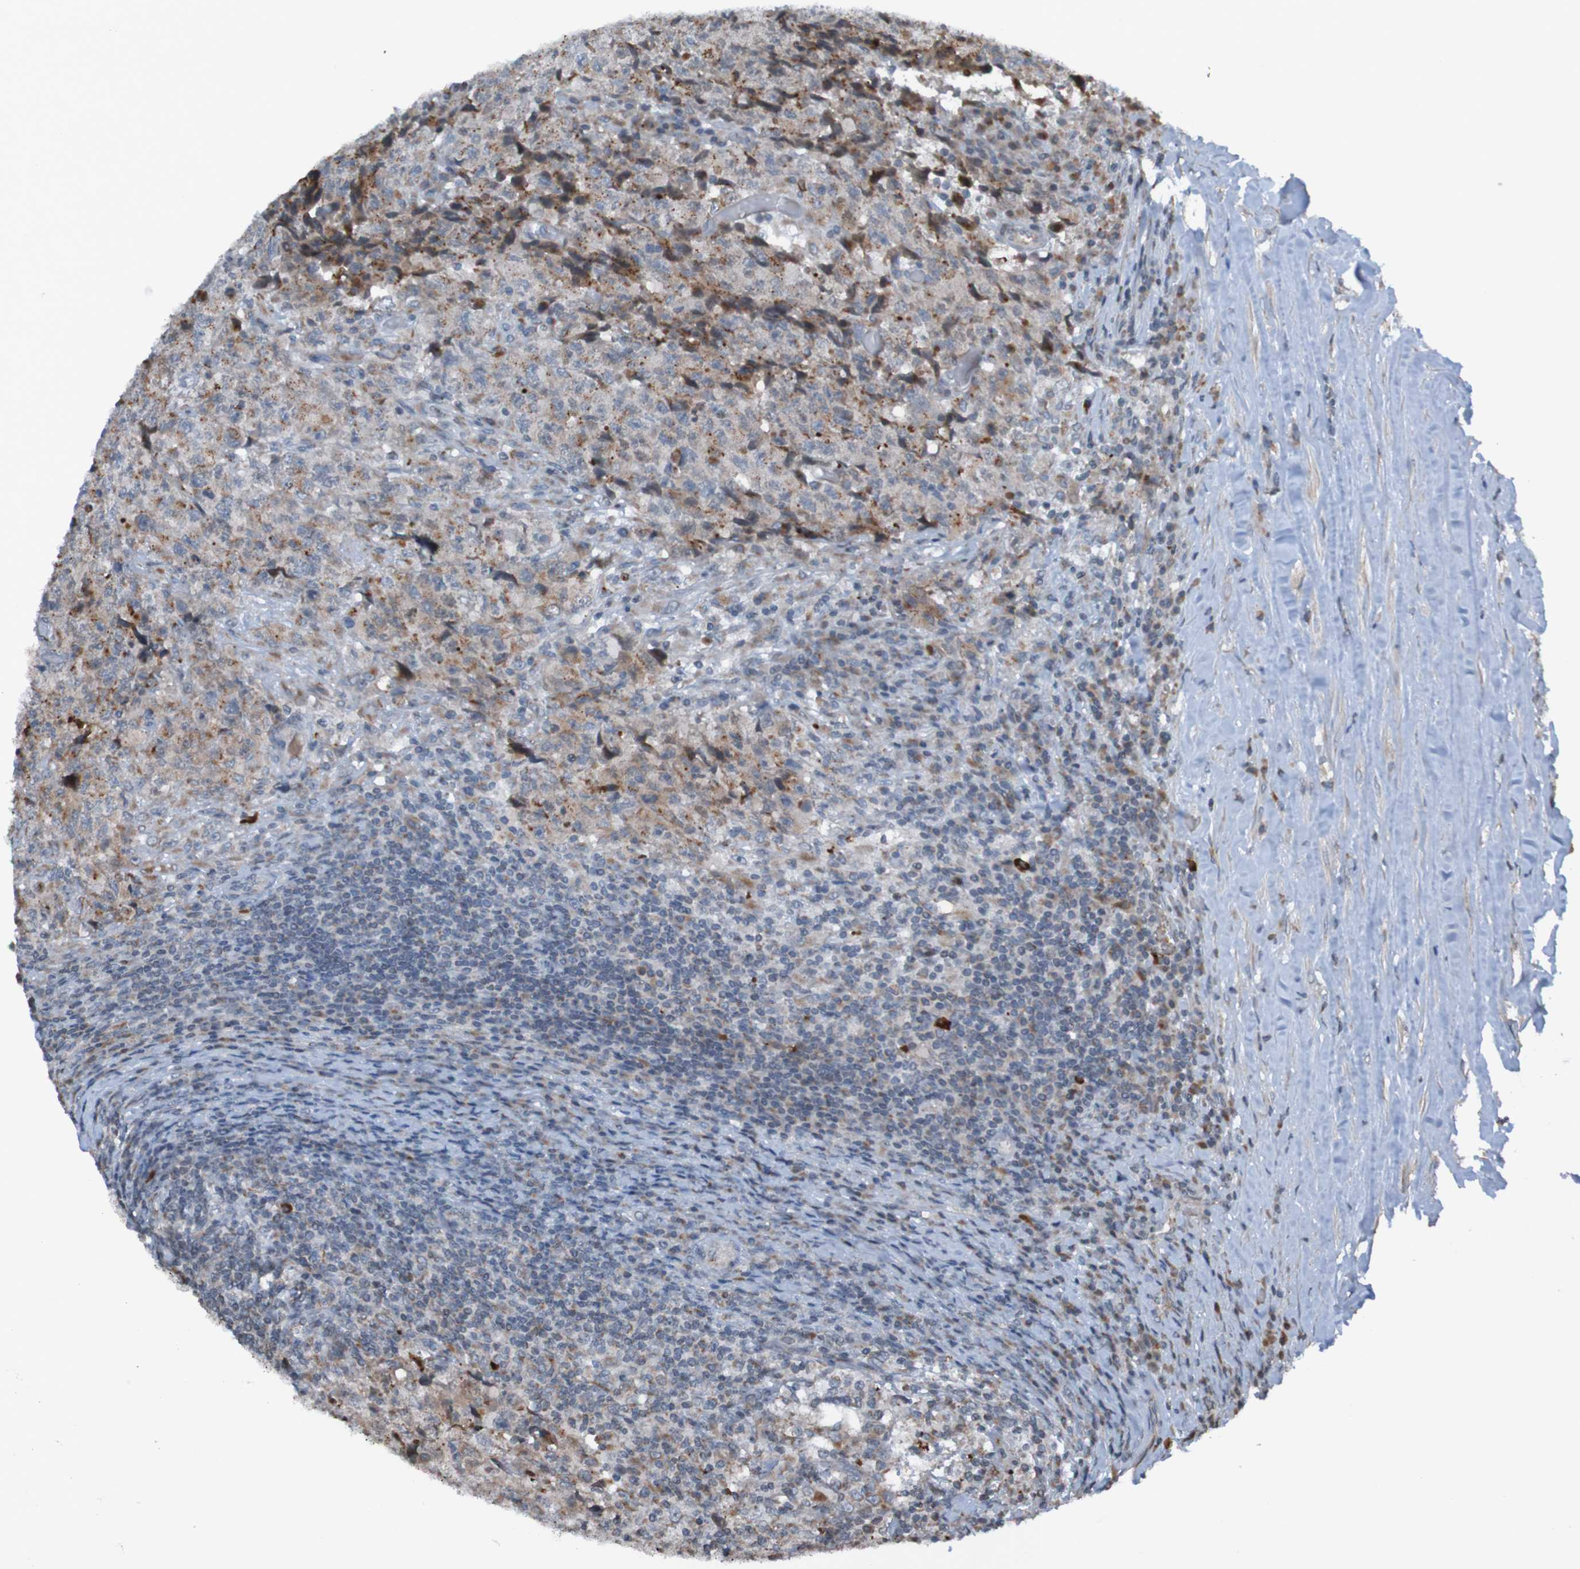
{"staining": {"intensity": "moderate", "quantity": "25%-75%", "location": "cytoplasmic/membranous"}, "tissue": "testis cancer", "cell_type": "Tumor cells", "image_type": "cancer", "snomed": [{"axis": "morphology", "description": "Necrosis, NOS"}, {"axis": "morphology", "description": "Carcinoma, Embryonal, NOS"}, {"axis": "topography", "description": "Testis"}], "caption": "Testis cancer (embryonal carcinoma) tissue reveals moderate cytoplasmic/membranous positivity in approximately 25%-75% of tumor cells, visualized by immunohistochemistry. The staining was performed using DAB (3,3'-diaminobenzidine) to visualize the protein expression in brown, while the nuclei were stained in blue with hematoxylin (Magnification: 20x).", "gene": "UNG", "patient": {"sex": "male", "age": 19}}